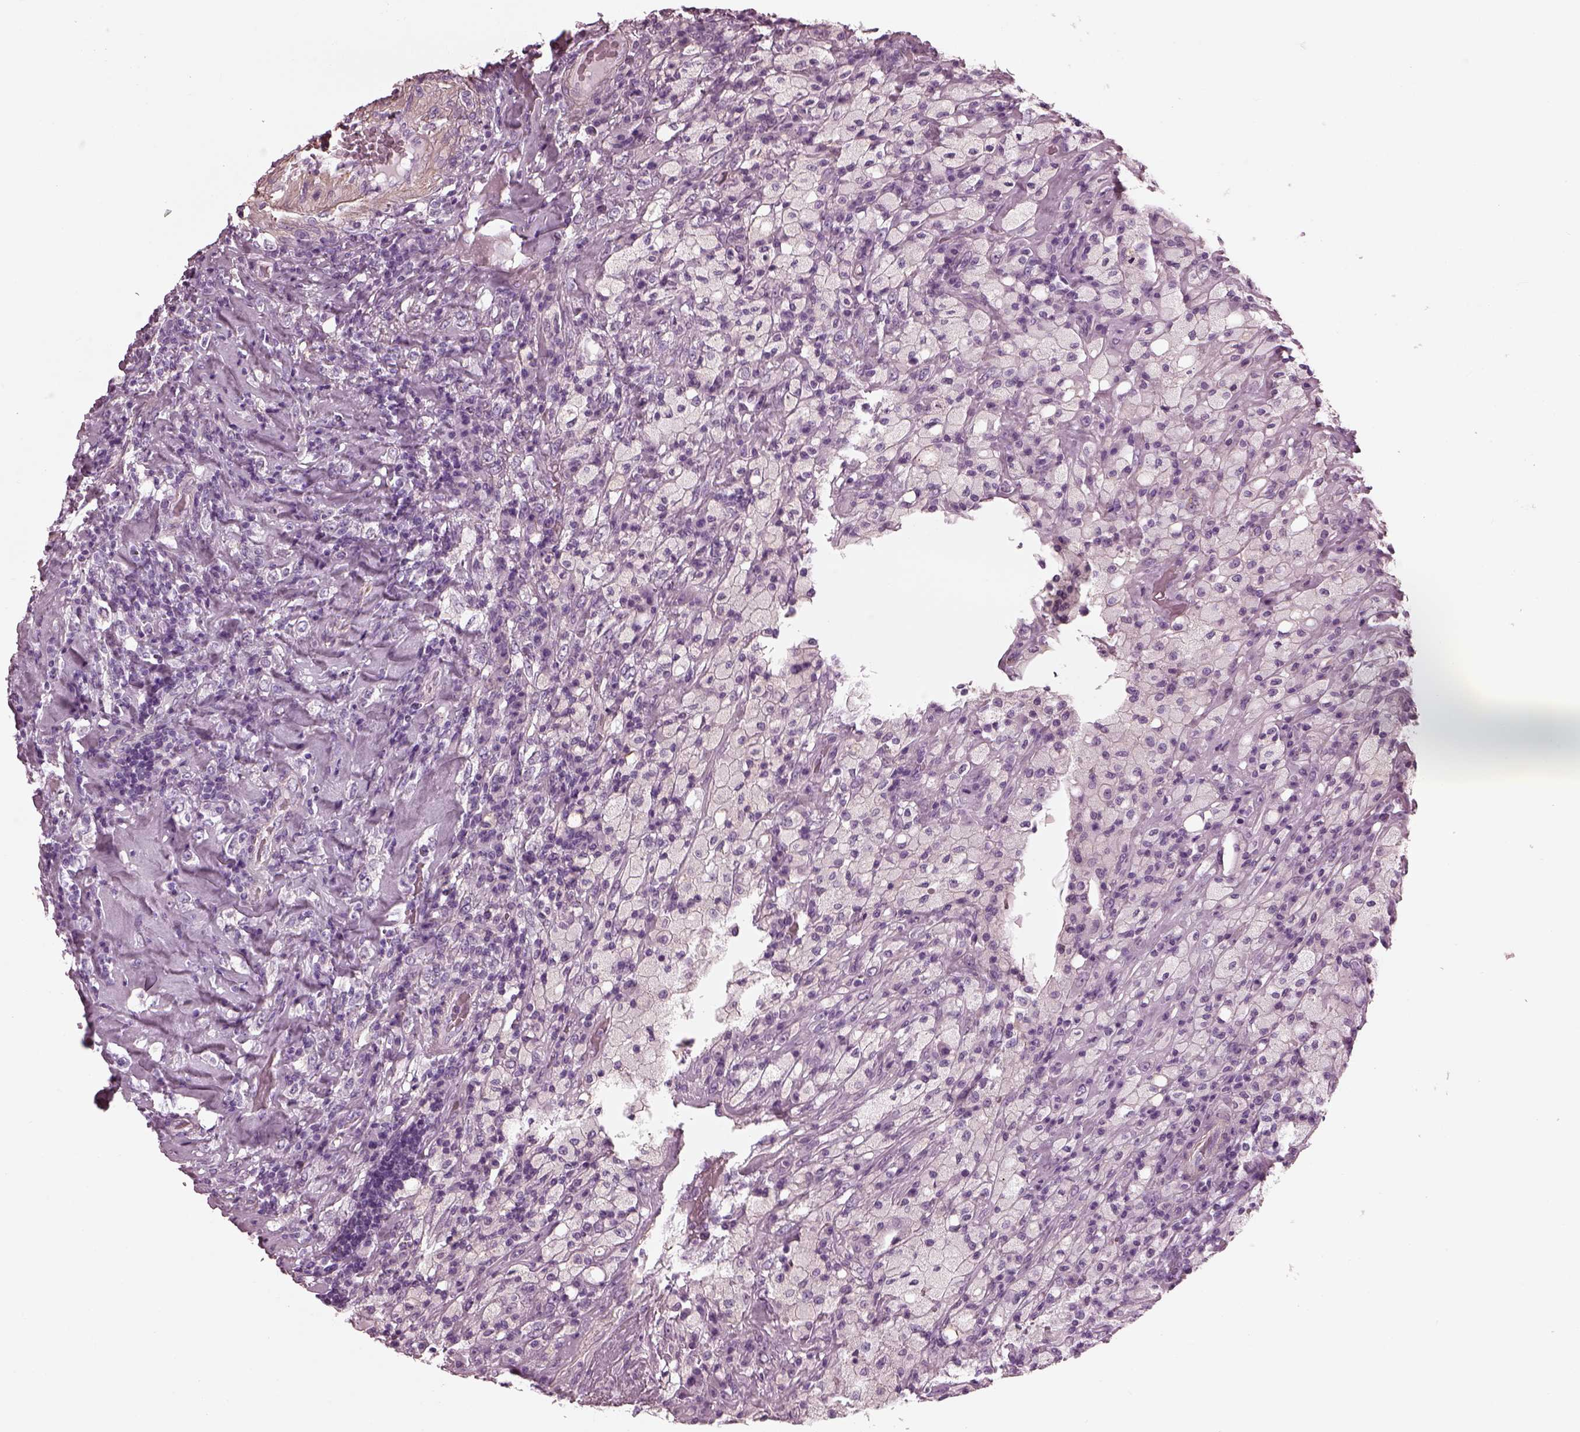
{"staining": {"intensity": "negative", "quantity": "none", "location": "none"}, "tissue": "testis cancer", "cell_type": "Tumor cells", "image_type": "cancer", "snomed": [{"axis": "morphology", "description": "Necrosis, NOS"}, {"axis": "morphology", "description": "Carcinoma, Embryonal, NOS"}, {"axis": "topography", "description": "Testis"}], "caption": "The image reveals no staining of tumor cells in embryonal carcinoma (testis). The staining is performed using DAB (3,3'-diaminobenzidine) brown chromogen with nuclei counter-stained in using hematoxylin.", "gene": "BFSP1", "patient": {"sex": "male", "age": 19}}